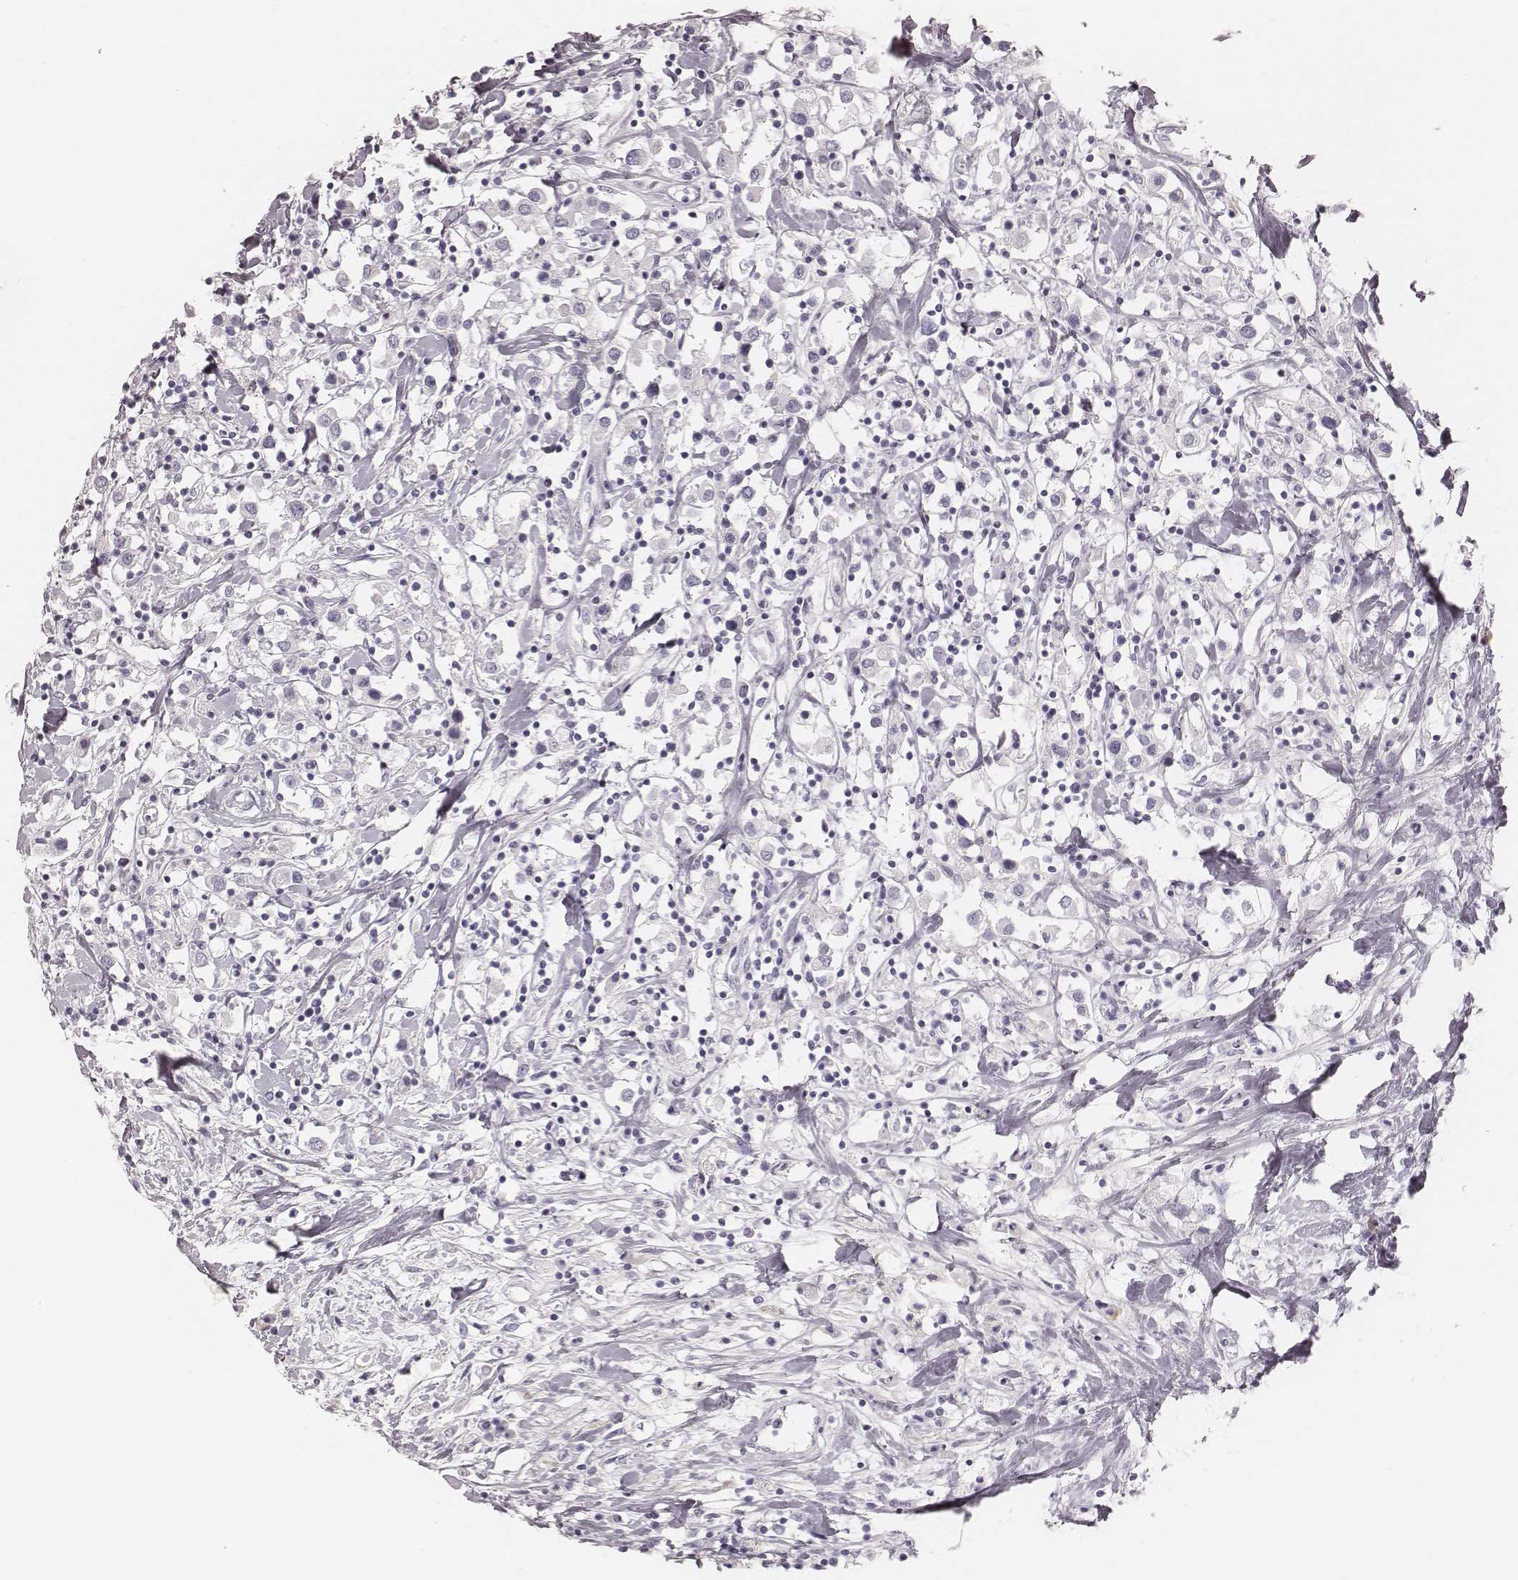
{"staining": {"intensity": "negative", "quantity": "none", "location": "none"}, "tissue": "breast cancer", "cell_type": "Tumor cells", "image_type": "cancer", "snomed": [{"axis": "morphology", "description": "Duct carcinoma"}, {"axis": "topography", "description": "Breast"}], "caption": "High power microscopy micrograph of an immunohistochemistry photomicrograph of breast intraductal carcinoma, revealing no significant staining in tumor cells.", "gene": "KRT82", "patient": {"sex": "female", "age": 61}}